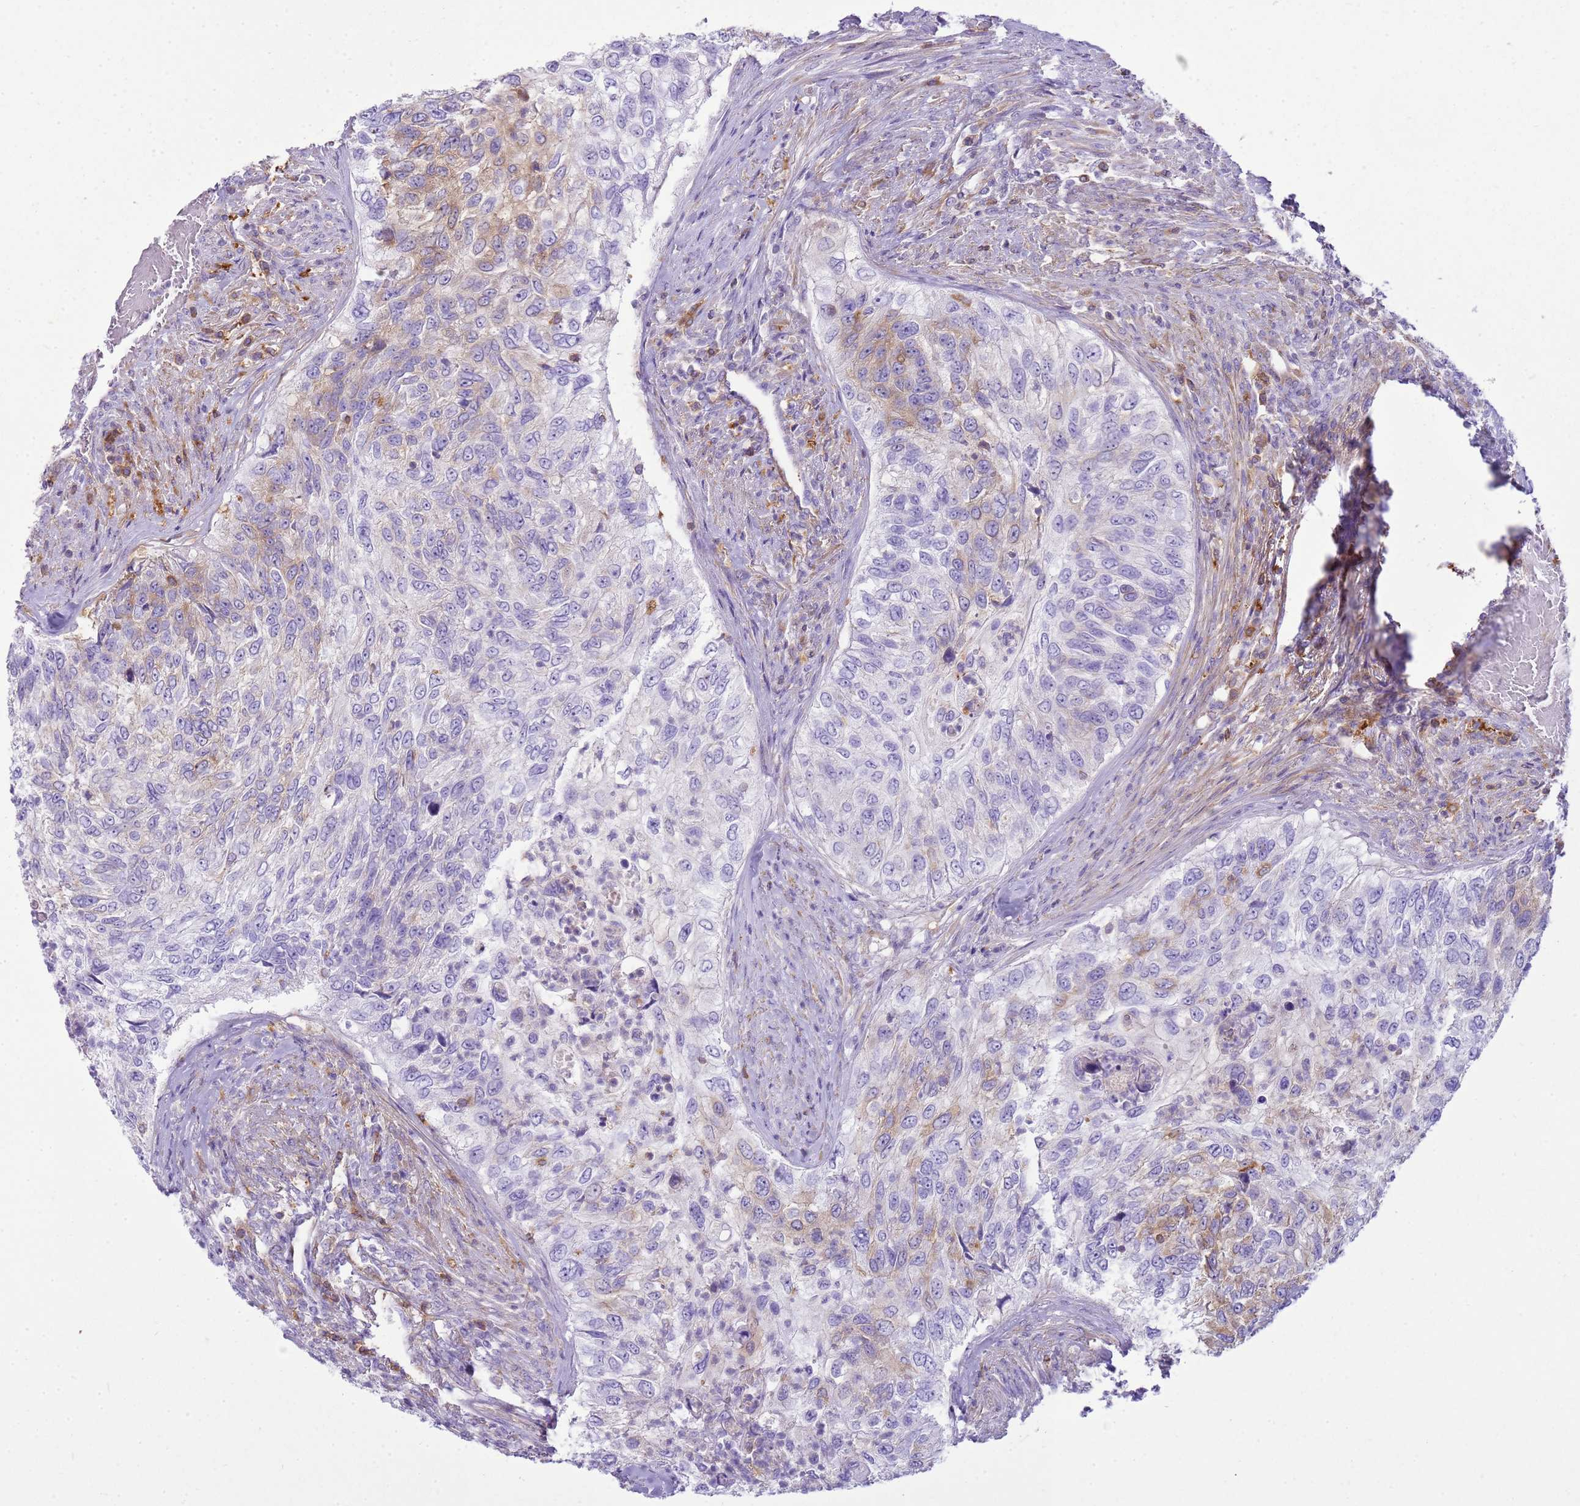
{"staining": {"intensity": "weak", "quantity": "<25%", "location": "cytoplasmic/membranous"}, "tissue": "urothelial cancer", "cell_type": "Tumor cells", "image_type": "cancer", "snomed": [{"axis": "morphology", "description": "Urothelial carcinoma, High grade"}, {"axis": "topography", "description": "Urinary bladder"}], "caption": "This is an IHC photomicrograph of human urothelial carcinoma (high-grade). There is no staining in tumor cells.", "gene": "SNX21", "patient": {"sex": "female", "age": 60}}